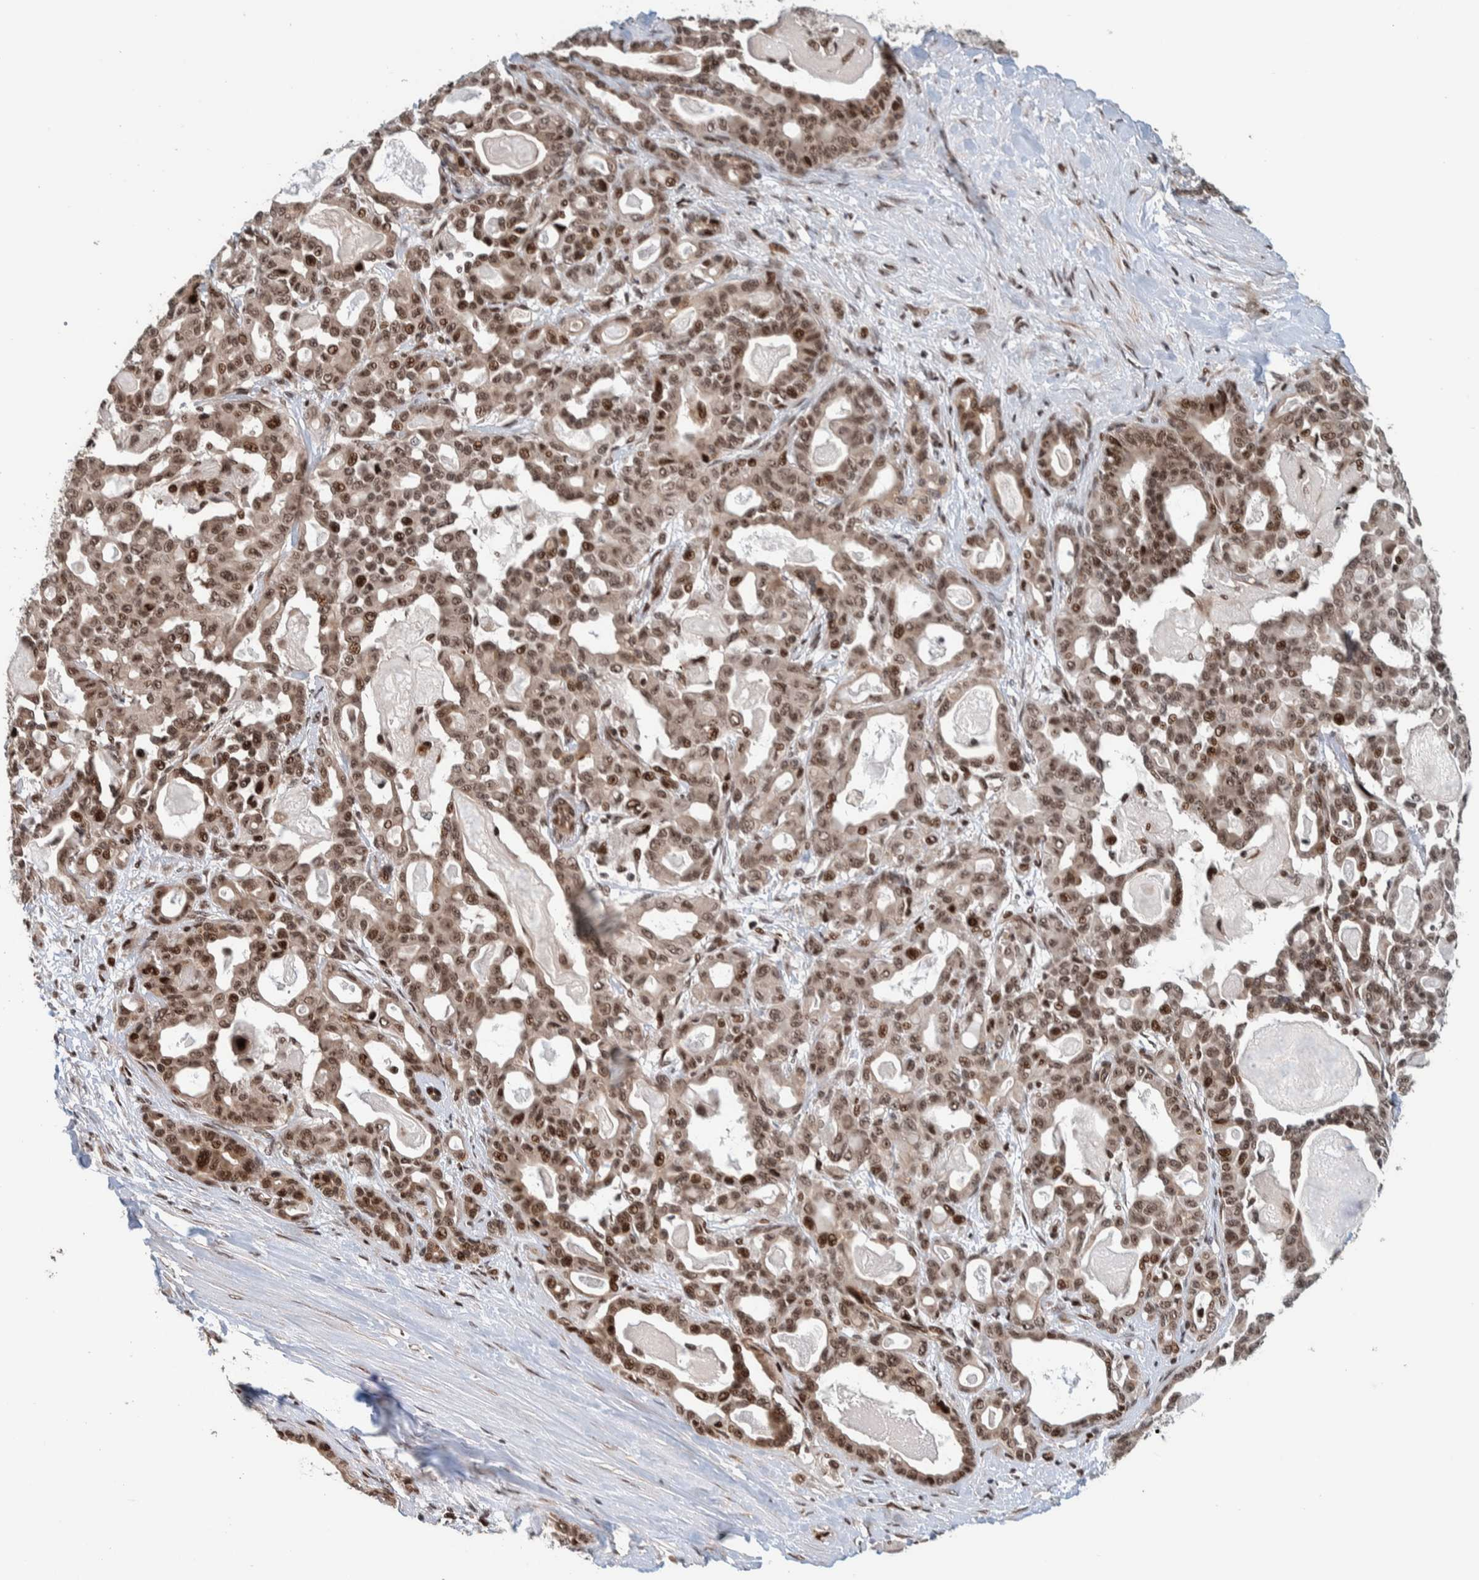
{"staining": {"intensity": "strong", "quantity": "25%-75%", "location": "nuclear"}, "tissue": "pancreatic cancer", "cell_type": "Tumor cells", "image_type": "cancer", "snomed": [{"axis": "morphology", "description": "Adenocarcinoma, NOS"}, {"axis": "topography", "description": "Pancreas"}], "caption": "This photomicrograph demonstrates pancreatic adenocarcinoma stained with immunohistochemistry (IHC) to label a protein in brown. The nuclear of tumor cells show strong positivity for the protein. Nuclei are counter-stained blue.", "gene": "CHD4", "patient": {"sex": "male", "age": 63}}